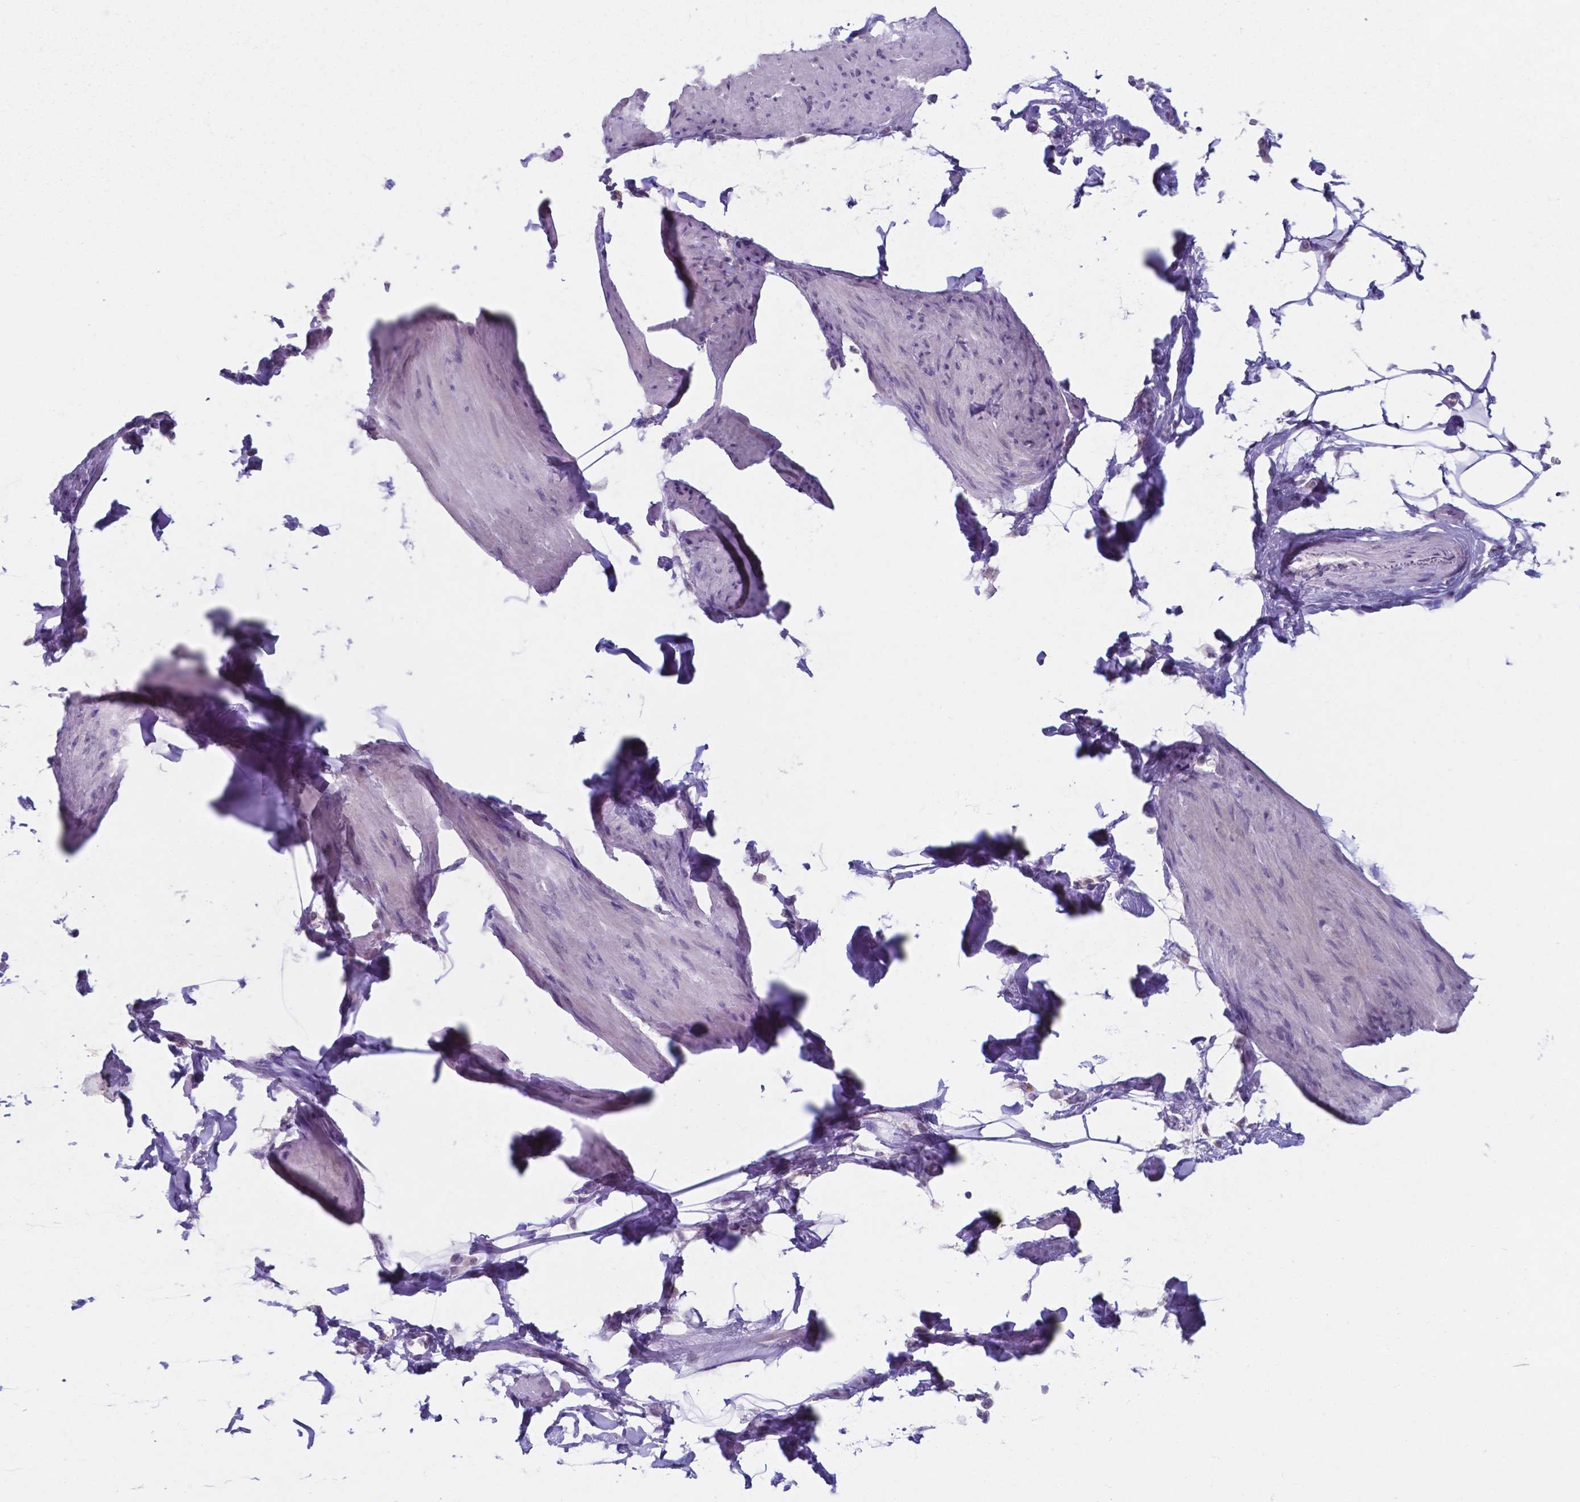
{"staining": {"intensity": "negative", "quantity": "none", "location": "none"}, "tissue": "smooth muscle", "cell_type": "Smooth muscle cells", "image_type": "normal", "snomed": [{"axis": "morphology", "description": "Normal tissue, NOS"}, {"axis": "topography", "description": "Adipose tissue"}, {"axis": "topography", "description": "Smooth muscle"}, {"axis": "topography", "description": "Peripheral nerve tissue"}], "caption": "Photomicrograph shows no significant protein staining in smooth muscle cells of unremarkable smooth muscle. (Brightfield microscopy of DAB (3,3'-diaminobenzidine) immunohistochemistry (IHC) at high magnification).", "gene": "UBE2E2", "patient": {"sex": "male", "age": 83}}